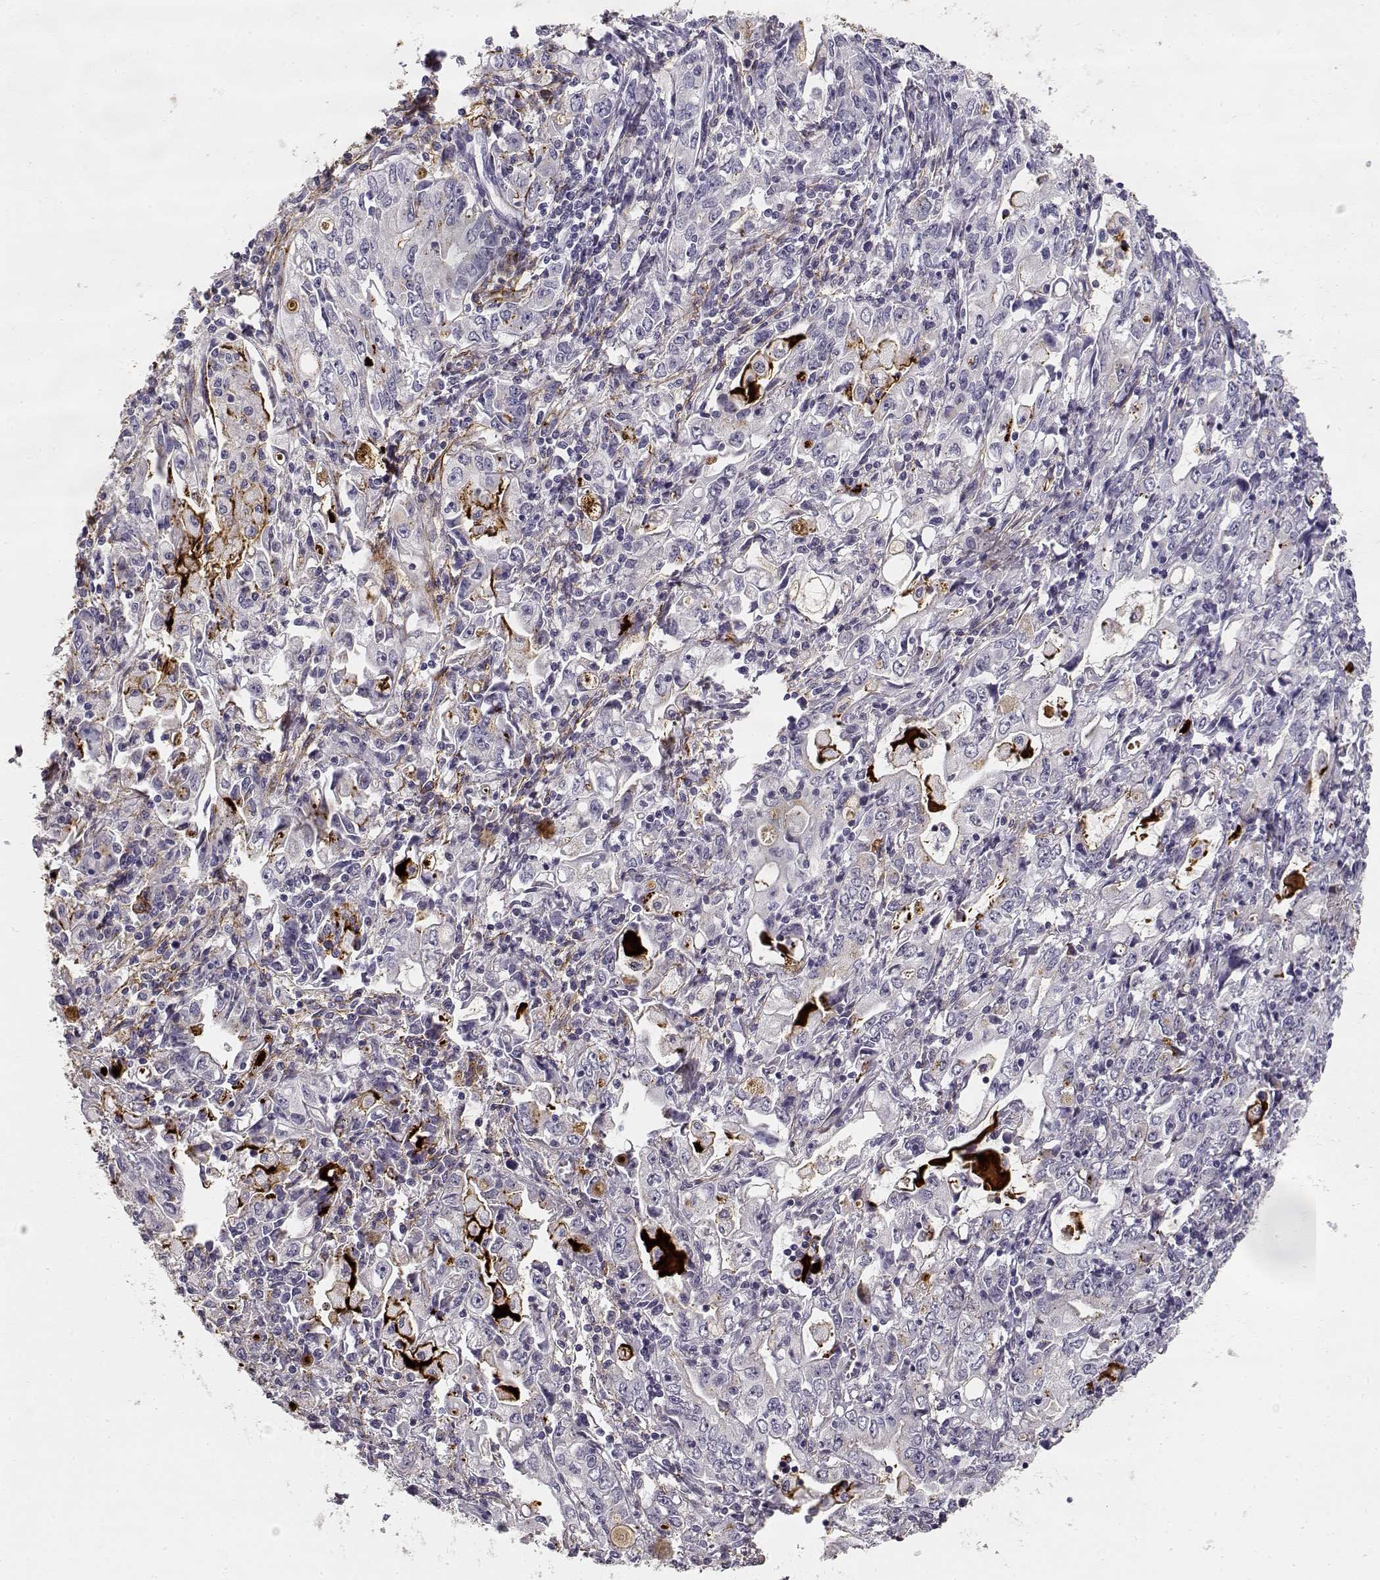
{"staining": {"intensity": "negative", "quantity": "none", "location": "none"}, "tissue": "stomach cancer", "cell_type": "Tumor cells", "image_type": "cancer", "snomed": [{"axis": "morphology", "description": "Adenocarcinoma, NOS"}, {"axis": "topography", "description": "Stomach, lower"}], "caption": "Immunohistochemistry (IHC) of human adenocarcinoma (stomach) shows no expression in tumor cells. (IHC, brightfield microscopy, high magnification).", "gene": "TPH2", "patient": {"sex": "female", "age": 72}}